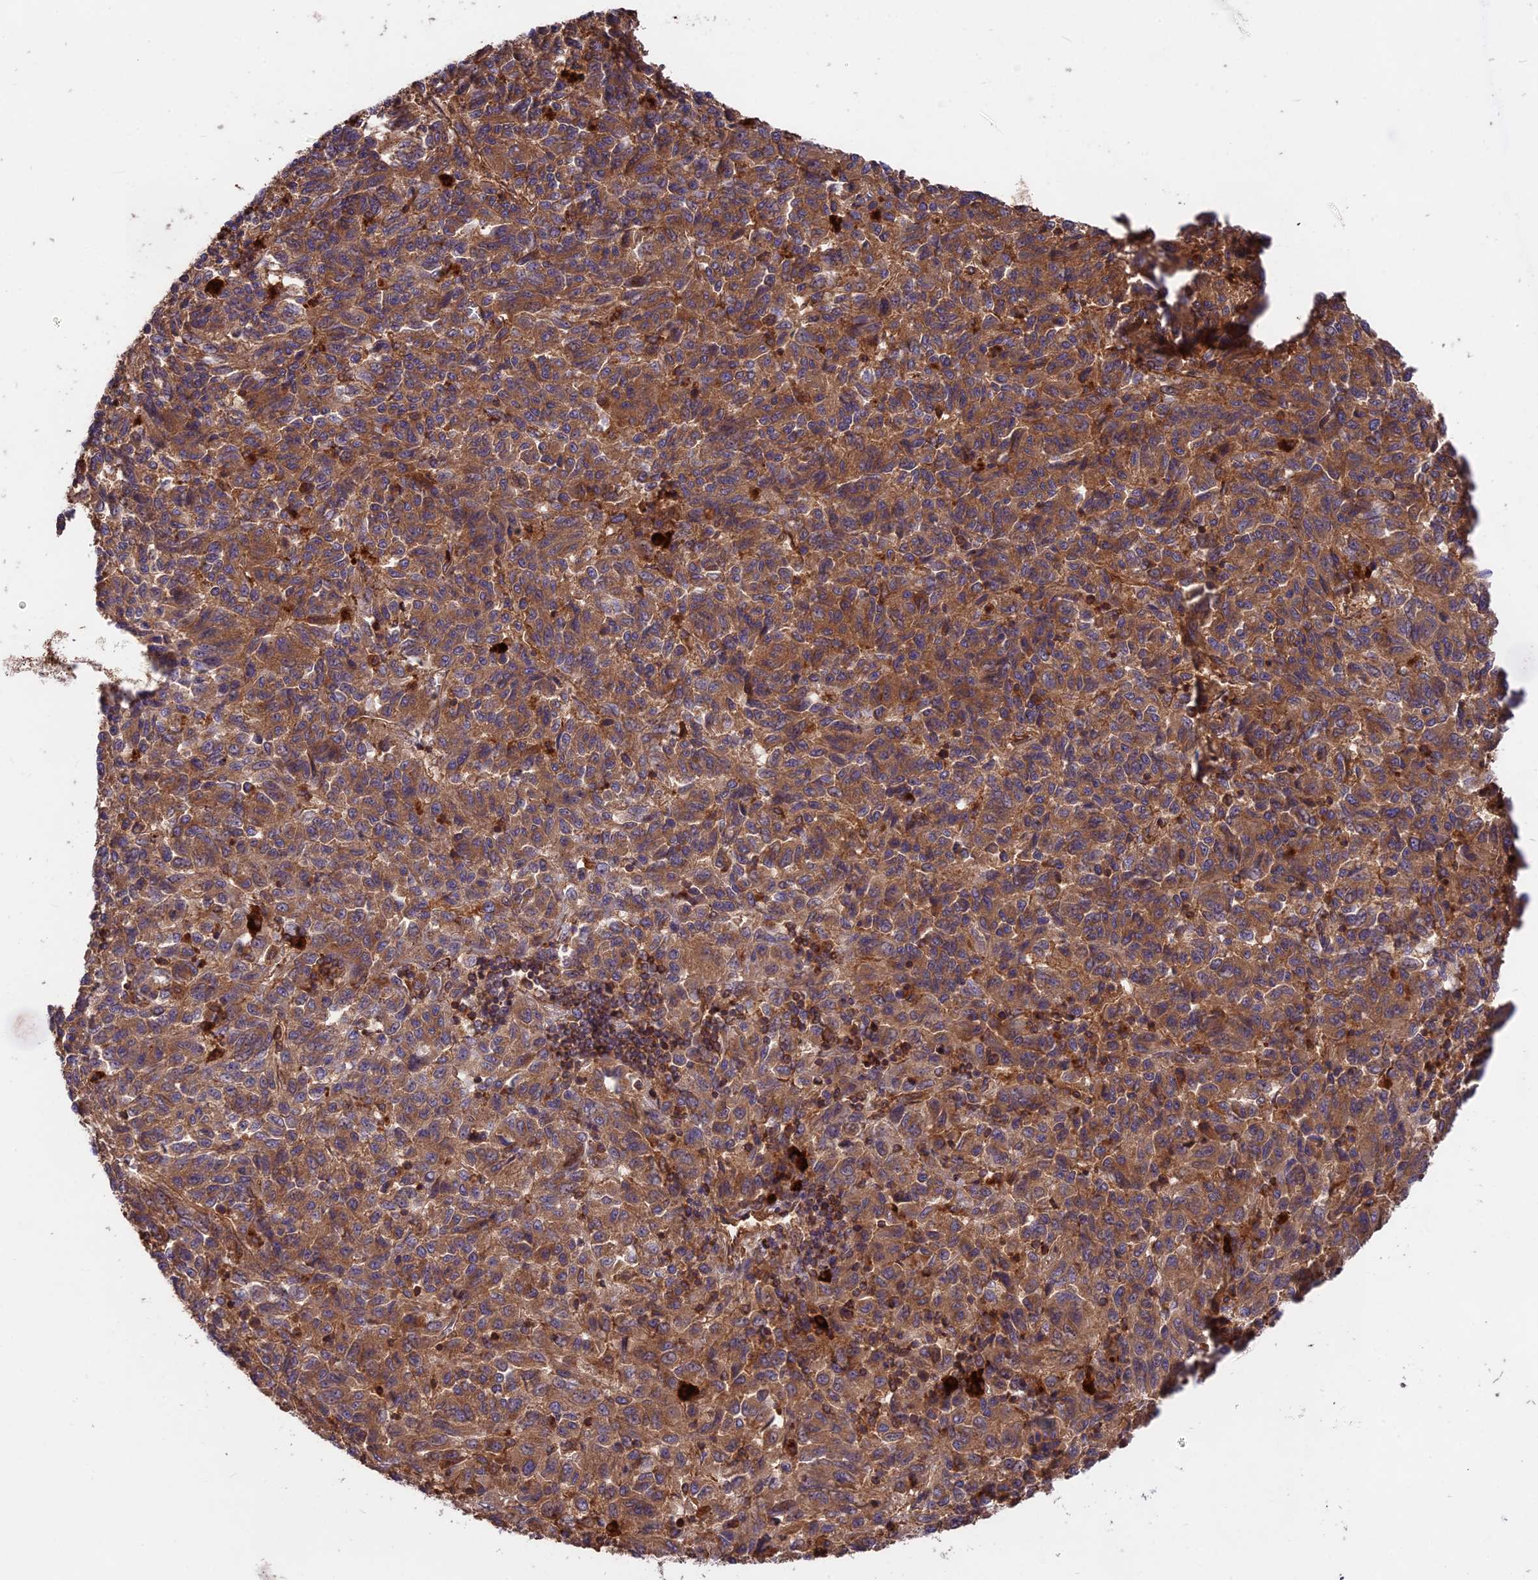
{"staining": {"intensity": "moderate", "quantity": ">75%", "location": "cytoplasmic/membranous"}, "tissue": "melanoma", "cell_type": "Tumor cells", "image_type": "cancer", "snomed": [{"axis": "morphology", "description": "Malignant melanoma, Metastatic site"}, {"axis": "topography", "description": "Lung"}], "caption": "Moderate cytoplasmic/membranous positivity for a protein is seen in approximately >75% of tumor cells of melanoma using immunohistochemistry.", "gene": "NUDT8", "patient": {"sex": "male", "age": 64}}